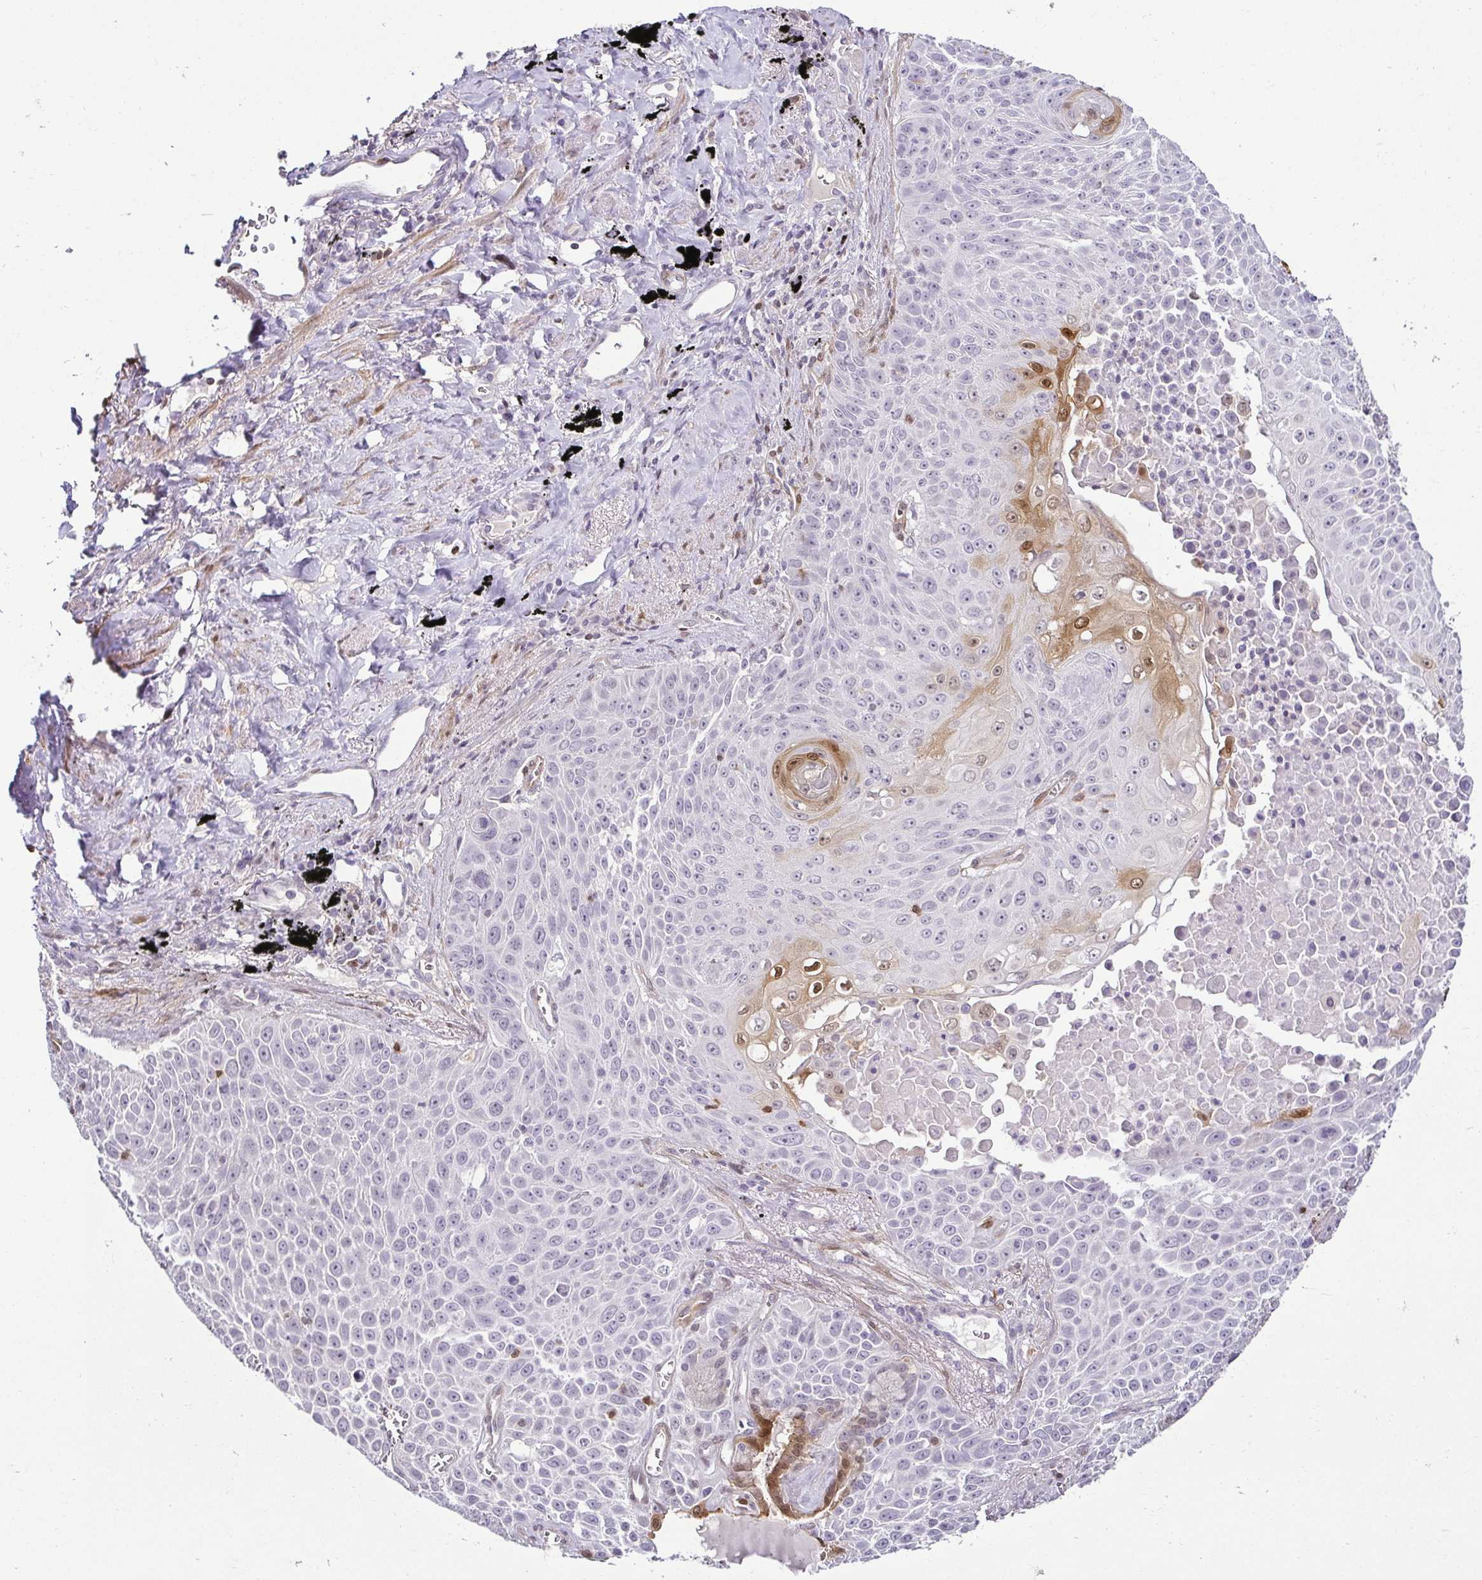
{"staining": {"intensity": "moderate", "quantity": "<25%", "location": "cytoplasmic/membranous,nuclear"}, "tissue": "lung cancer", "cell_type": "Tumor cells", "image_type": "cancer", "snomed": [{"axis": "morphology", "description": "Squamous cell carcinoma, NOS"}, {"axis": "morphology", "description": "Squamous cell carcinoma, metastatic, NOS"}, {"axis": "topography", "description": "Lymph node"}, {"axis": "topography", "description": "Lung"}], "caption": "Immunohistochemistry (IHC) of human metastatic squamous cell carcinoma (lung) shows low levels of moderate cytoplasmic/membranous and nuclear positivity in approximately <25% of tumor cells.", "gene": "HOPX", "patient": {"sex": "female", "age": 62}}